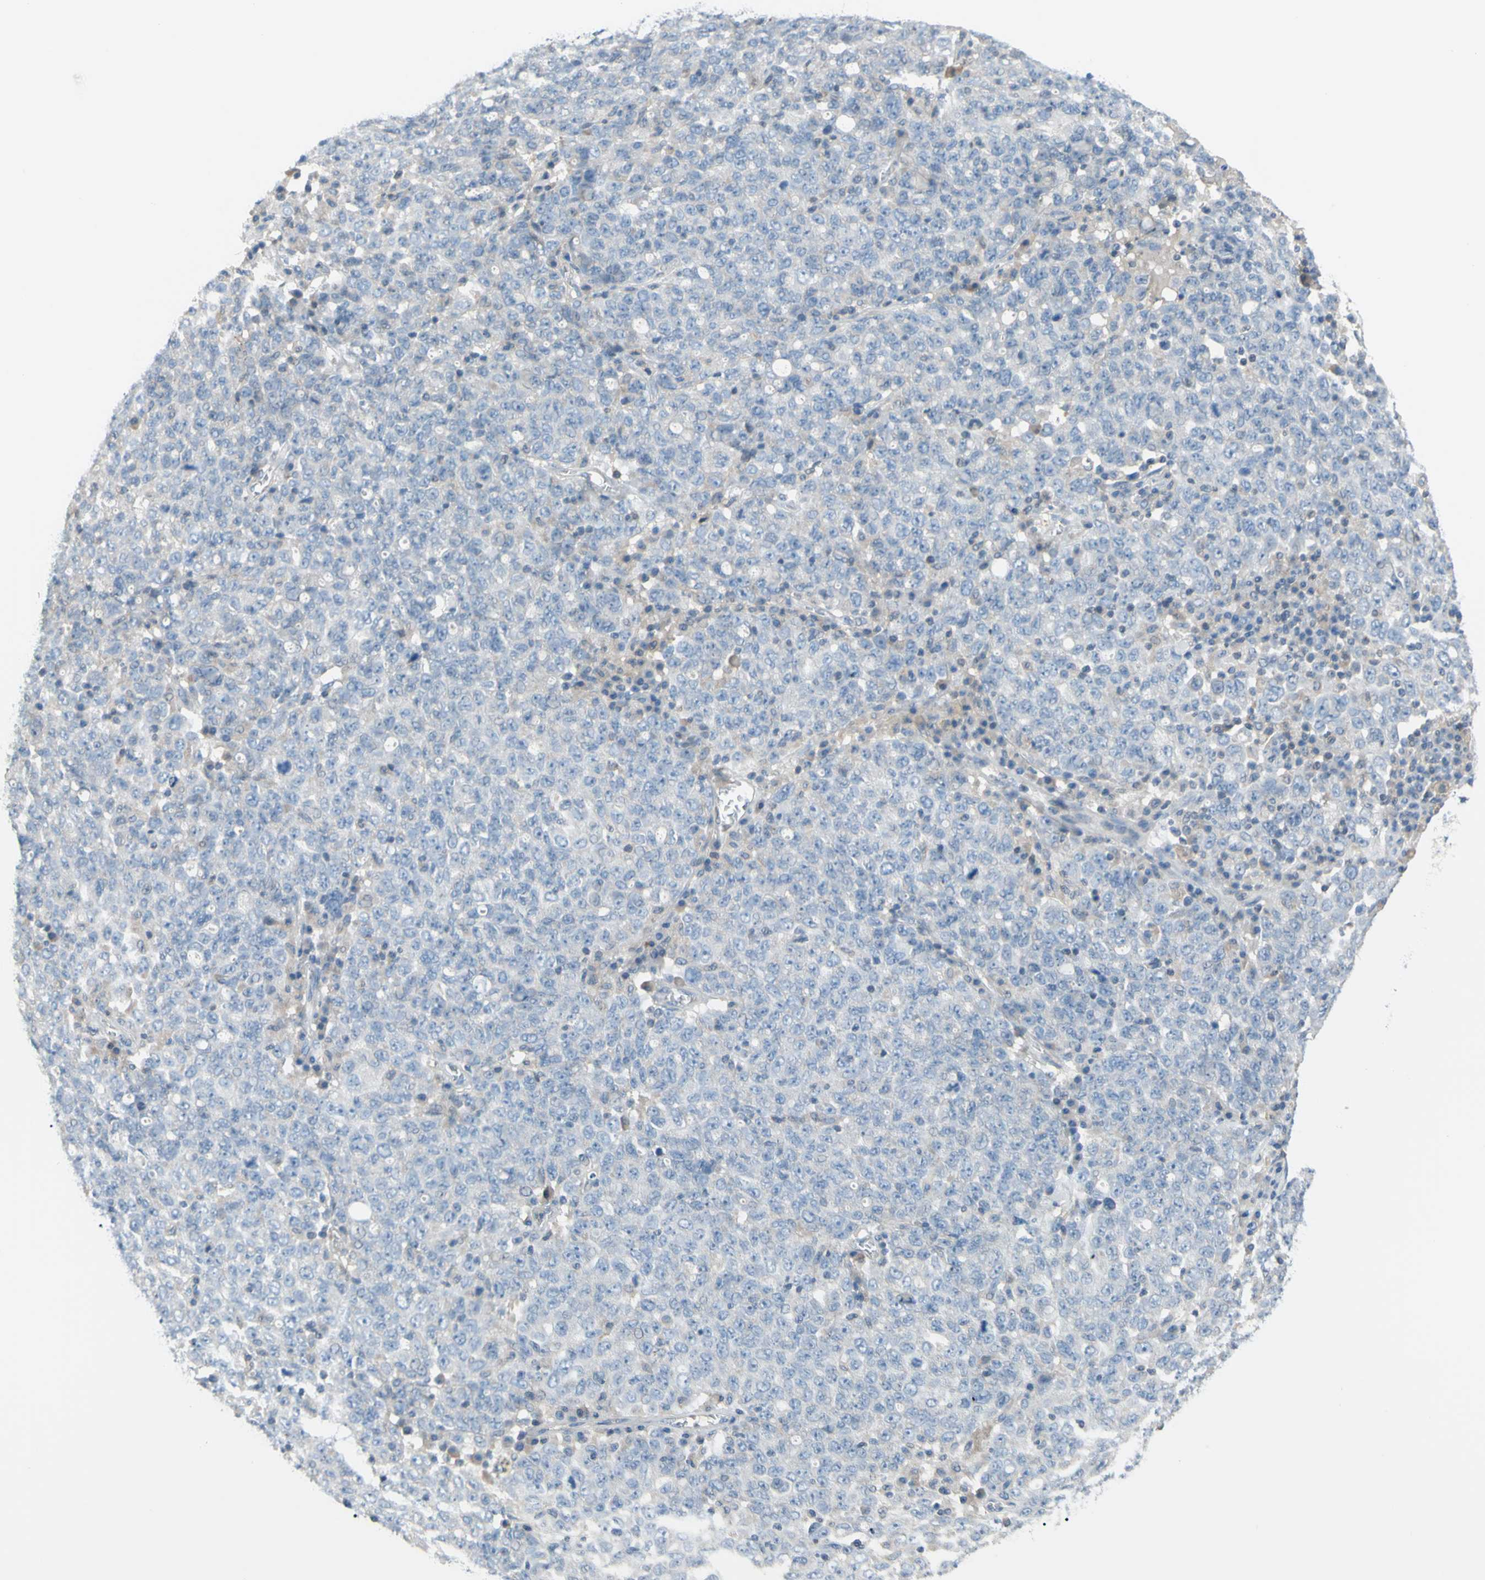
{"staining": {"intensity": "negative", "quantity": "none", "location": "none"}, "tissue": "ovarian cancer", "cell_type": "Tumor cells", "image_type": "cancer", "snomed": [{"axis": "morphology", "description": "Carcinoma, endometroid"}, {"axis": "topography", "description": "Ovary"}], "caption": "The image displays no significant staining in tumor cells of ovarian cancer. The staining is performed using DAB (3,3'-diaminobenzidine) brown chromogen with nuclei counter-stained in using hematoxylin.", "gene": "PRRG2", "patient": {"sex": "female", "age": 62}}